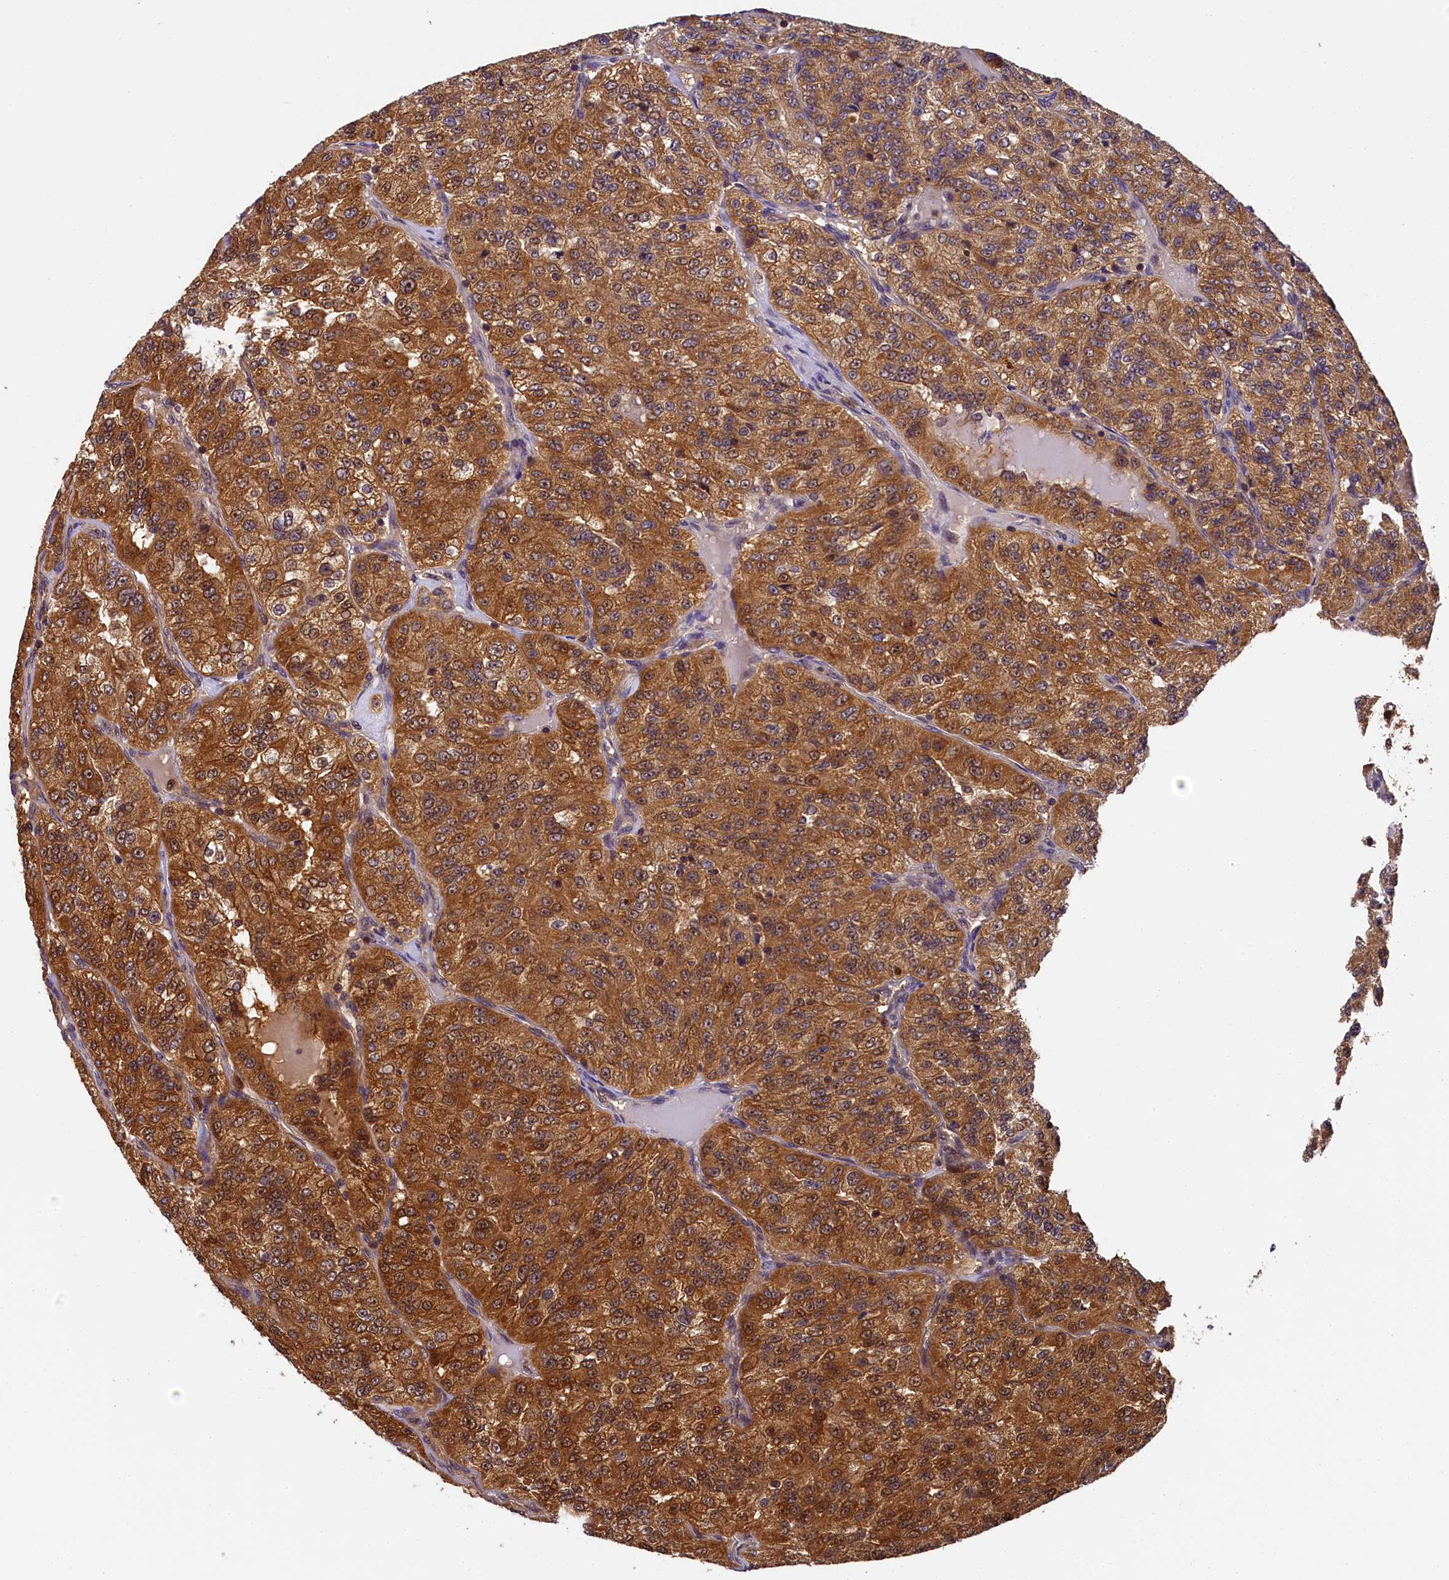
{"staining": {"intensity": "strong", "quantity": ">75%", "location": "cytoplasmic/membranous"}, "tissue": "renal cancer", "cell_type": "Tumor cells", "image_type": "cancer", "snomed": [{"axis": "morphology", "description": "Adenocarcinoma, NOS"}, {"axis": "topography", "description": "Kidney"}], "caption": "Renal adenocarcinoma stained with a brown dye demonstrates strong cytoplasmic/membranous positive staining in about >75% of tumor cells.", "gene": "EIF6", "patient": {"sex": "female", "age": 63}}